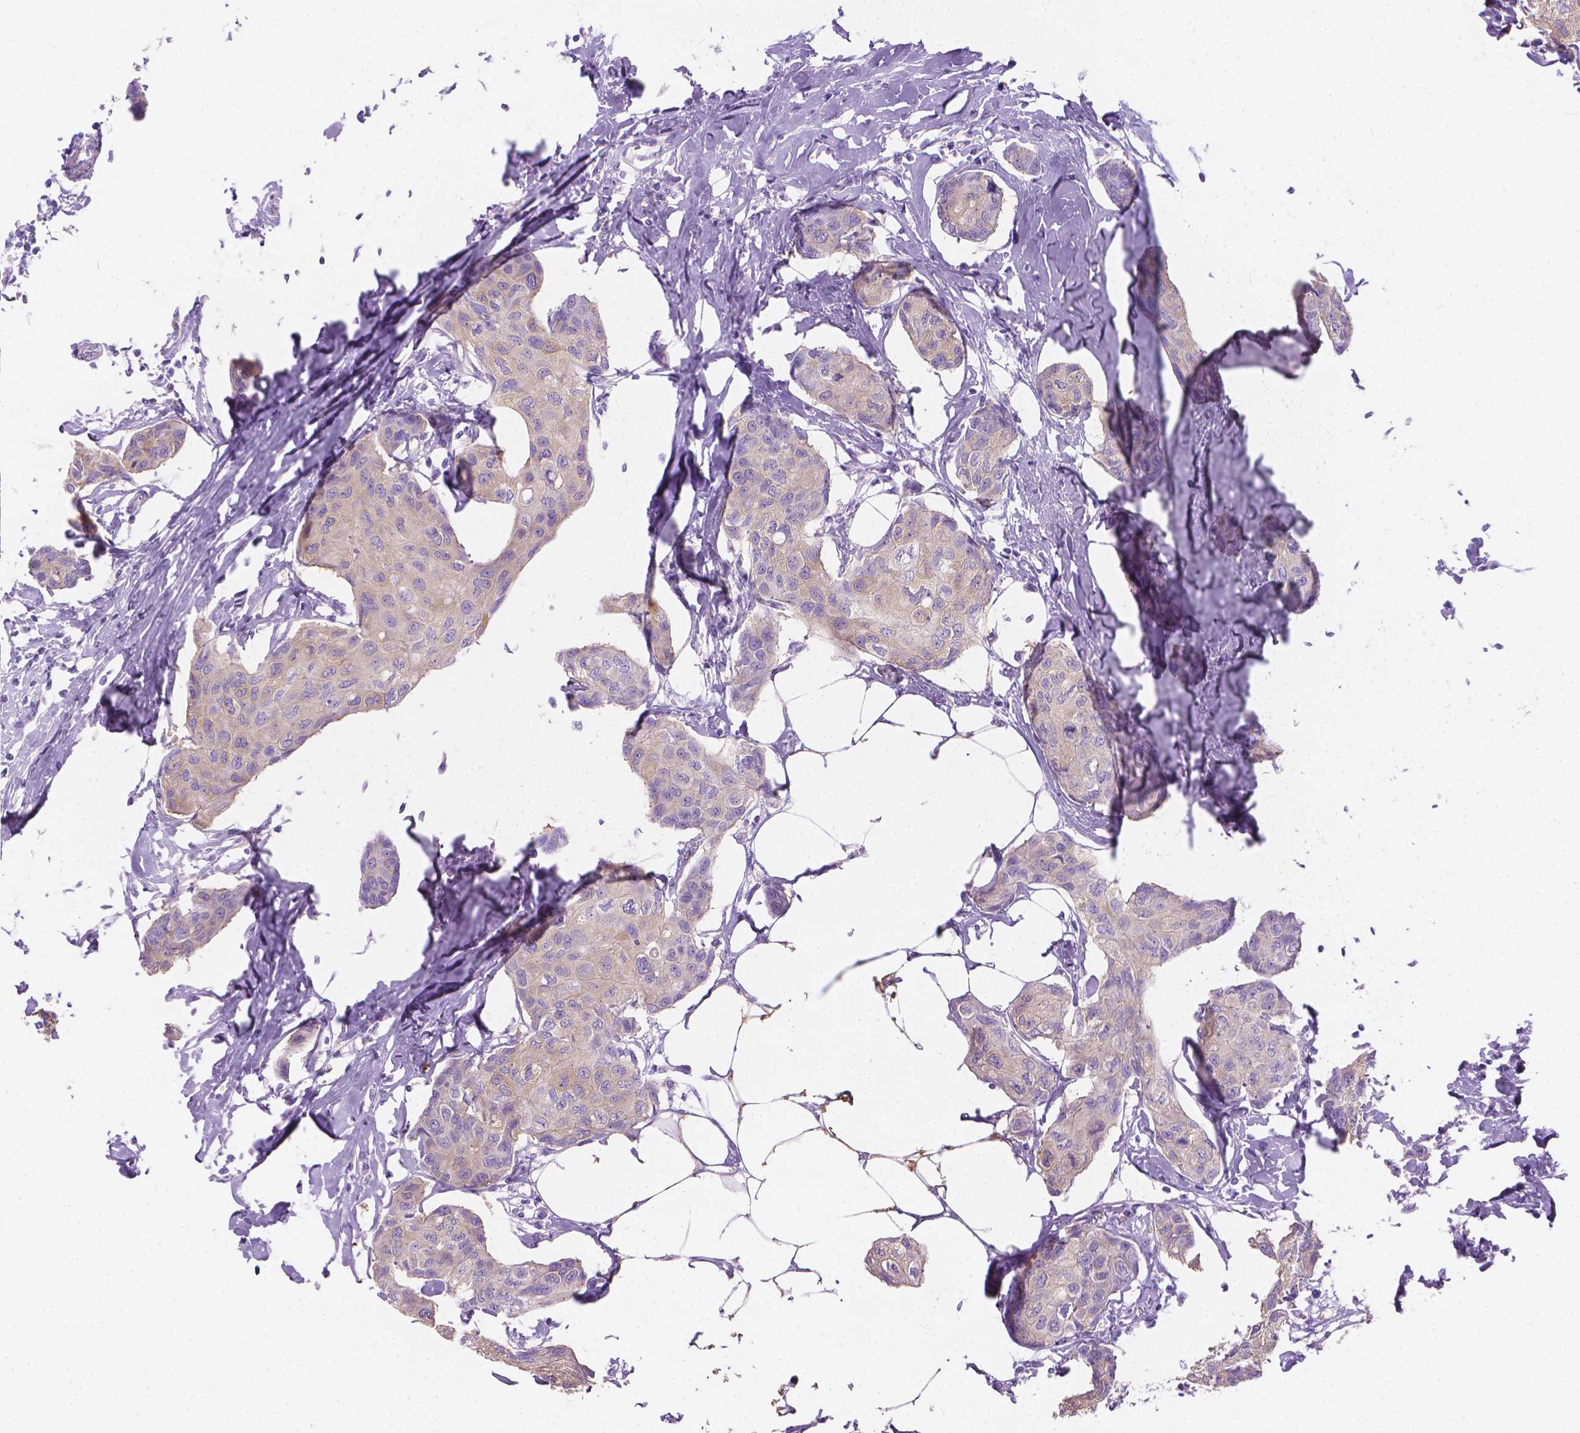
{"staining": {"intensity": "weak", "quantity": "25%-75%", "location": "cytoplasmic/membranous"}, "tissue": "breast cancer", "cell_type": "Tumor cells", "image_type": "cancer", "snomed": [{"axis": "morphology", "description": "Duct carcinoma"}, {"axis": "topography", "description": "Breast"}], "caption": "Infiltrating ductal carcinoma (breast) tissue exhibits weak cytoplasmic/membranous staining in about 25%-75% of tumor cells", "gene": "FASN", "patient": {"sex": "female", "age": 80}}